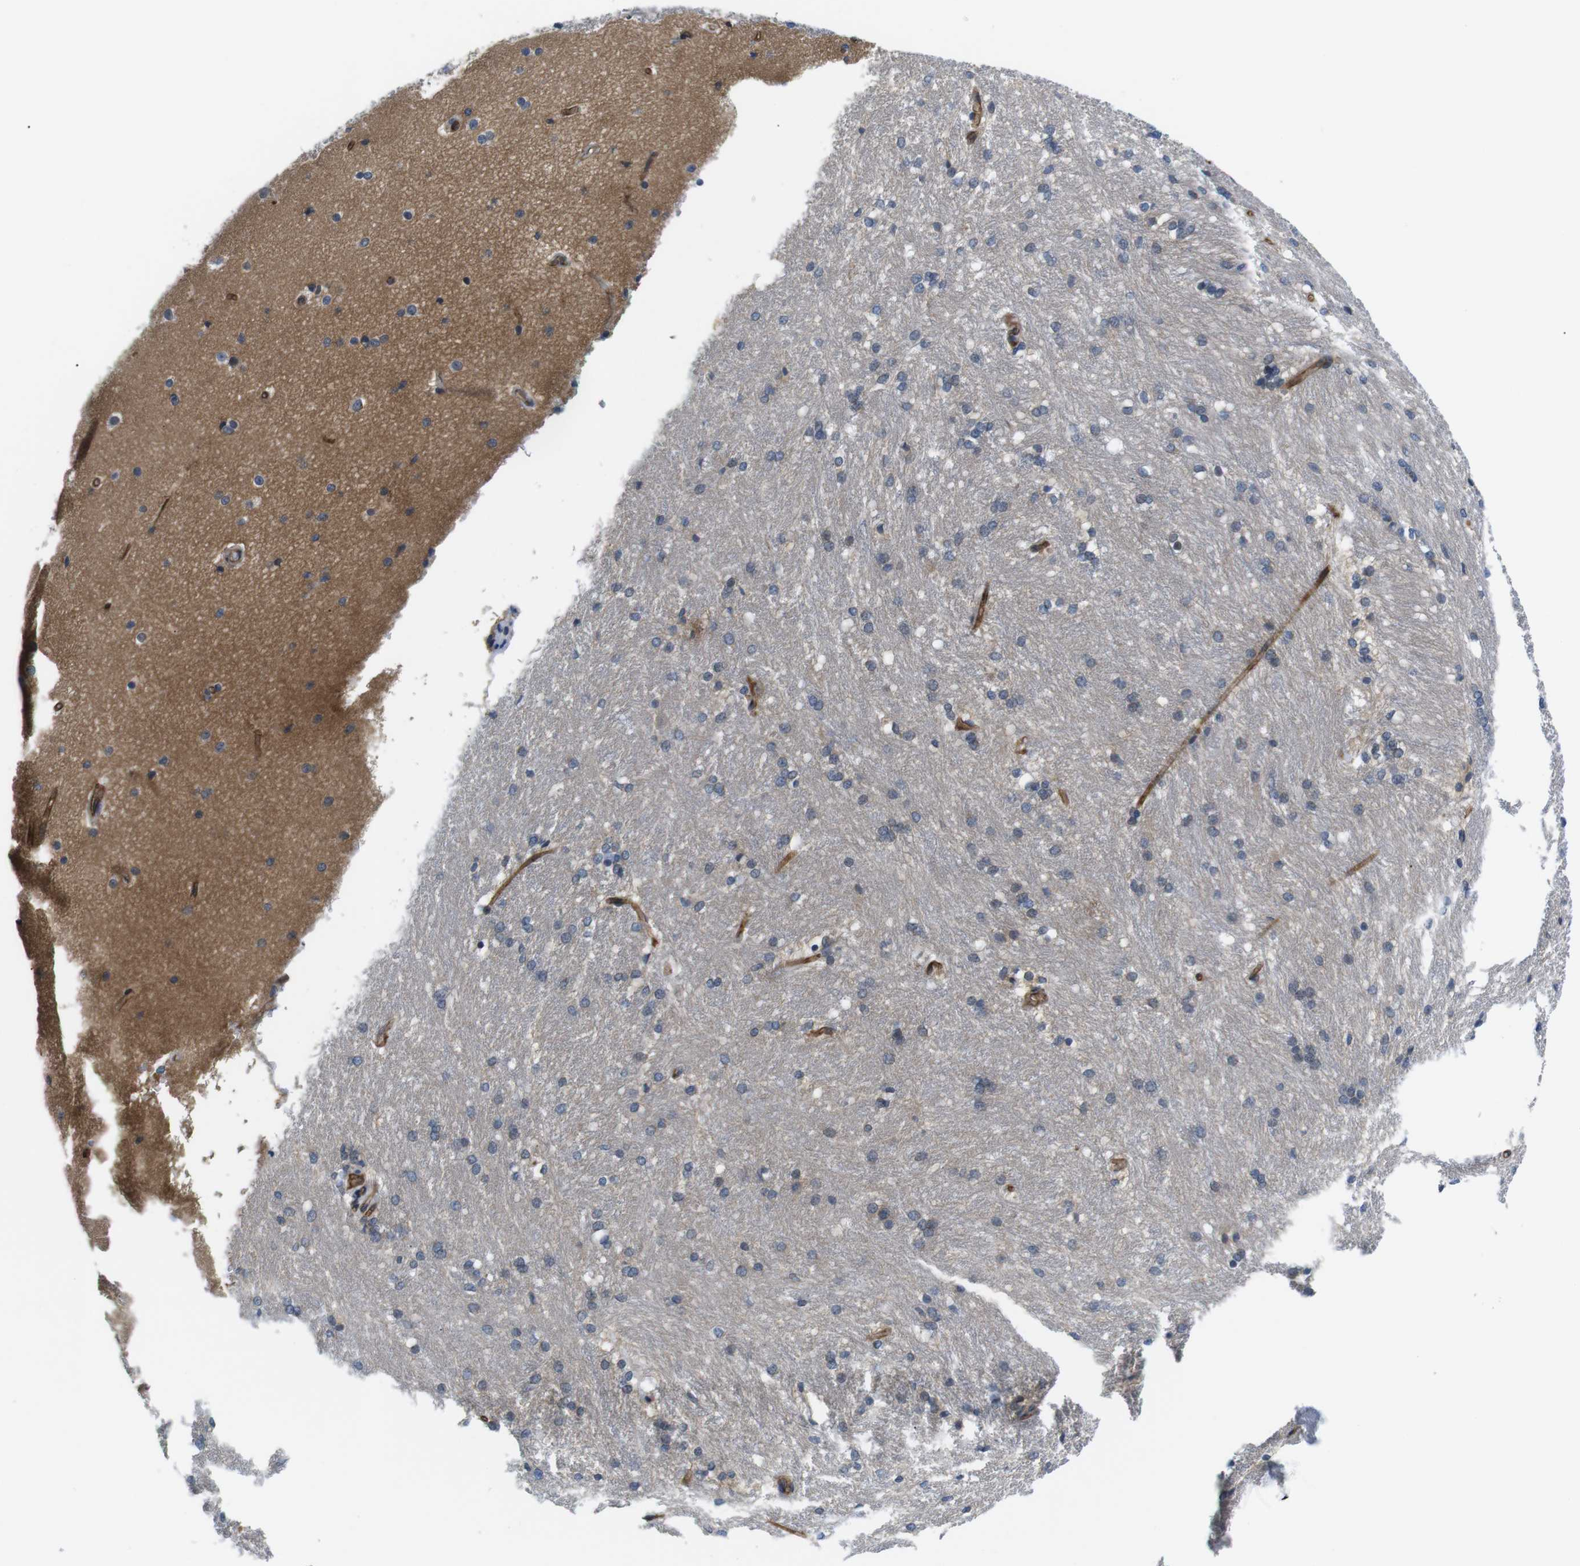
{"staining": {"intensity": "weak", "quantity": "<25%", "location": "cytoplasmic/membranous"}, "tissue": "caudate", "cell_type": "Glial cells", "image_type": "normal", "snomed": [{"axis": "morphology", "description": "Normal tissue, NOS"}, {"axis": "topography", "description": "Lateral ventricle wall"}], "caption": "DAB immunohistochemical staining of unremarkable caudate reveals no significant expression in glial cells. (Brightfield microscopy of DAB immunohistochemistry (IHC) at high magnification).", "gene": "SLC30A1", "patient": {"sex": "female", "age": 19}}